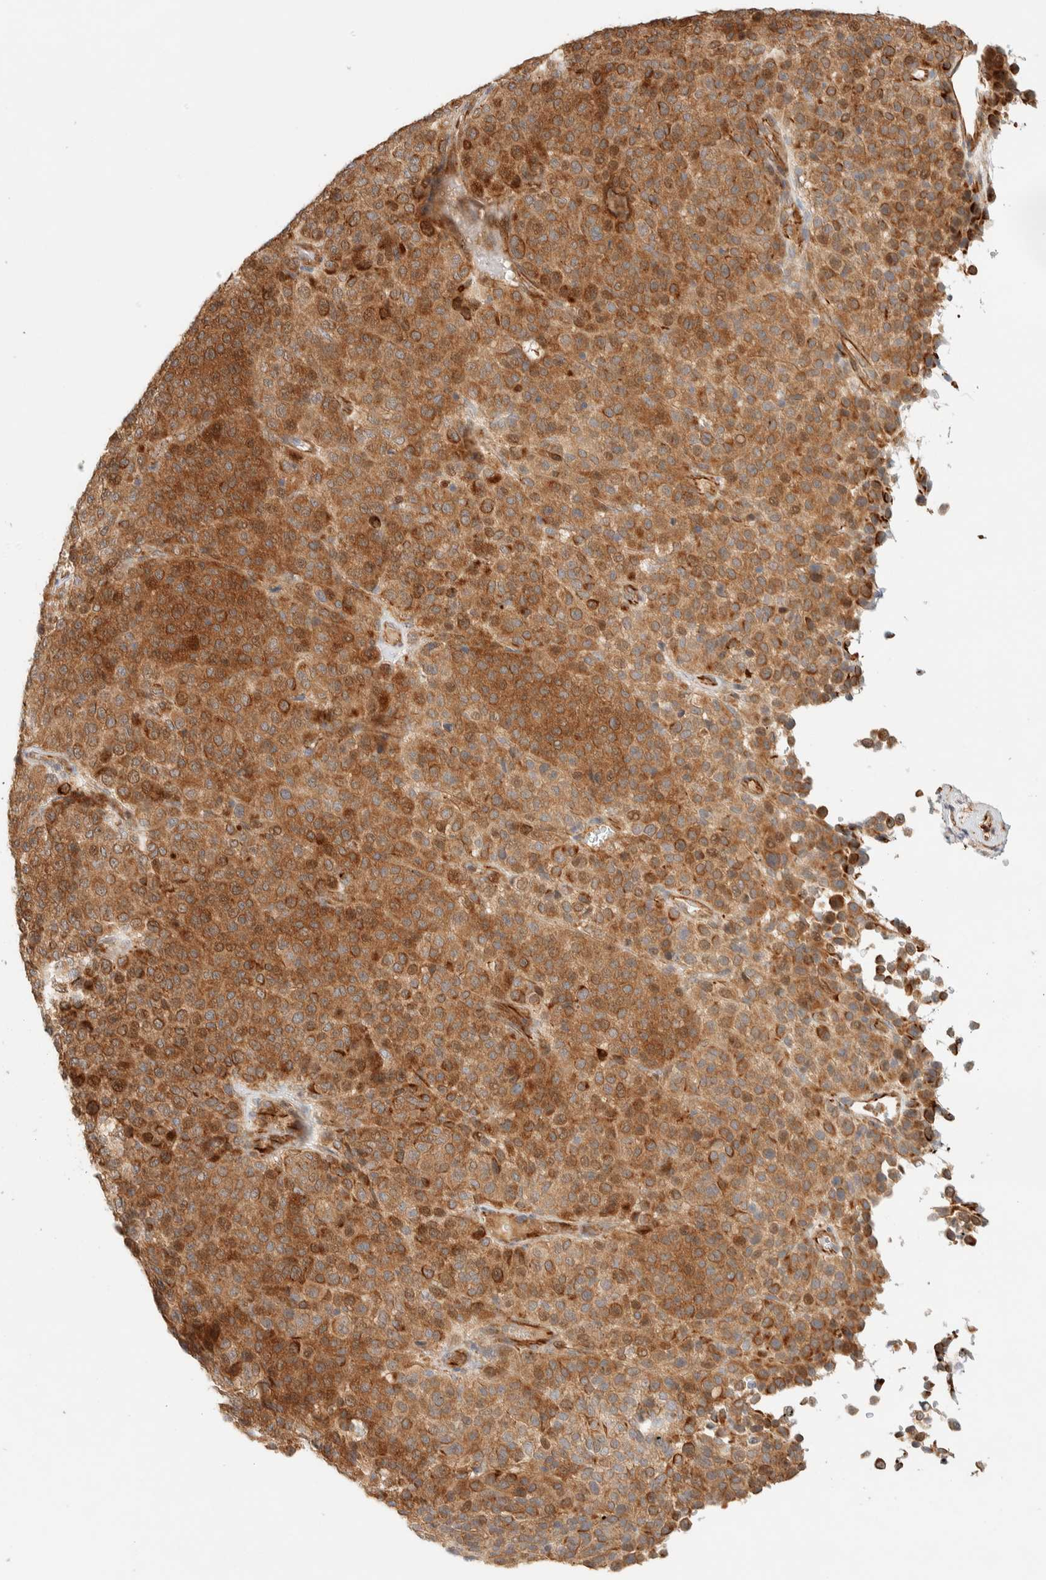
{"staining": {"intensity": "moderate", "quantity": ">75%", "location": "cytoplasmic/membranous"}, "tissue": "melanoma", "cell_type": "Tumor cells", "image_type": "cancer", "snomed": [{"axis": "morphology", "description": "Malignant melanoma, Metastatic site"}, {"axis": "topography", "description": "Pancreas"}], "caption": "Malignant melanoma (metastatic site) stained with a protein marker demonstrates moderate staining in tumor cells.", "gene": "FAT1", "patient": {"sex": "female", "age": 30}}